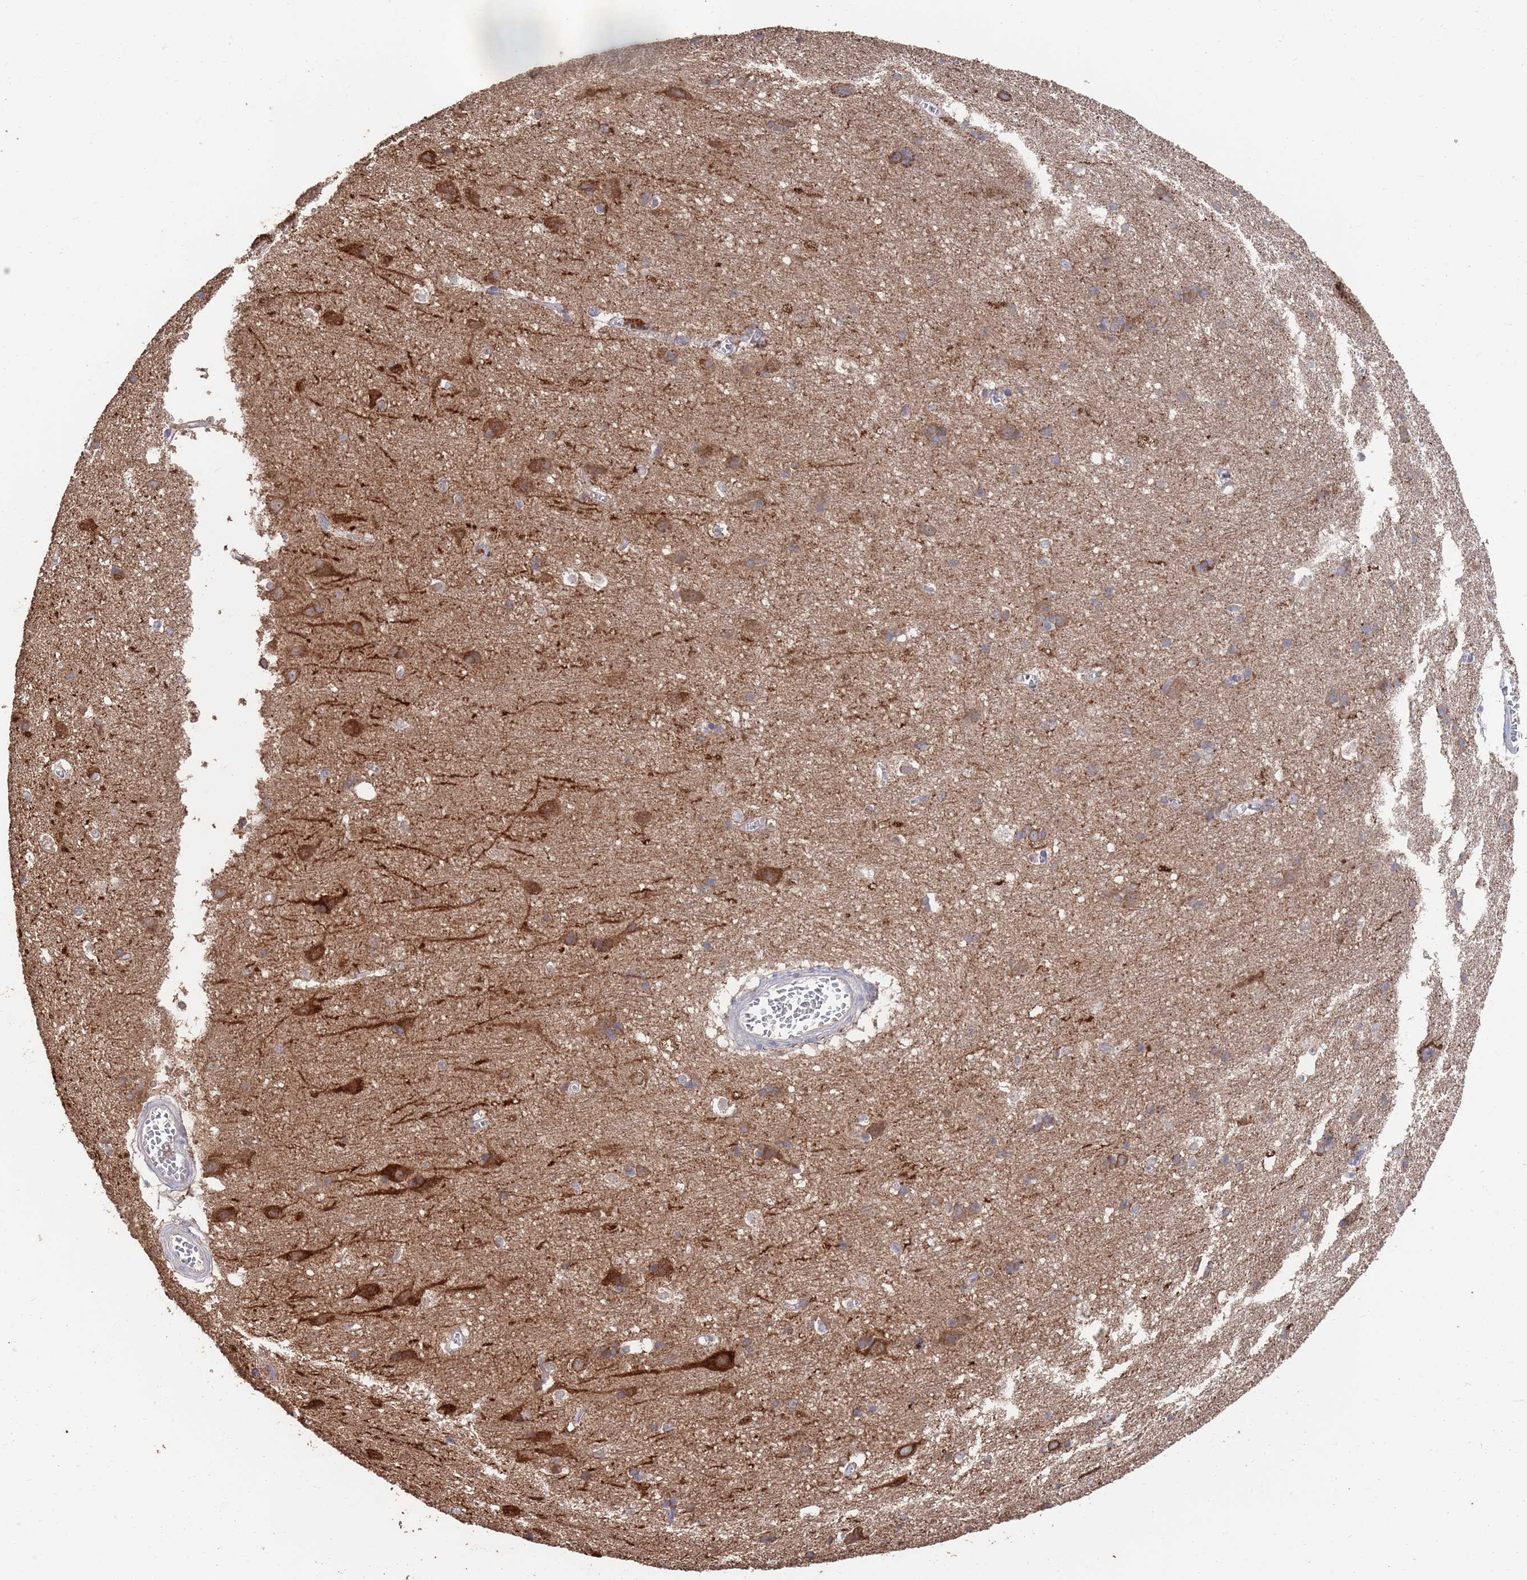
{"staining": {"intensity": "weak", "quantity": "<25%", "location": "cytoplasmic/membranous"}, "tissue": "cerebral cortex", "cell_type": "Endothelial cells", "image_type": "normal", "snomed": [{"axis": "morphology", "description": "Normal tissue, NOS"}, {"axis": "topography", "description": "Cerebral cortex"}], "caption": "Protein analysis of benign cerebral cortex displays no significant expression in endothelial cells. (DAB (3,3'-diaminobenzidine) immunohistochemistry, high magnification).", "gene": "BTBD18", "patient": {"sex": "male", "age": 54}}